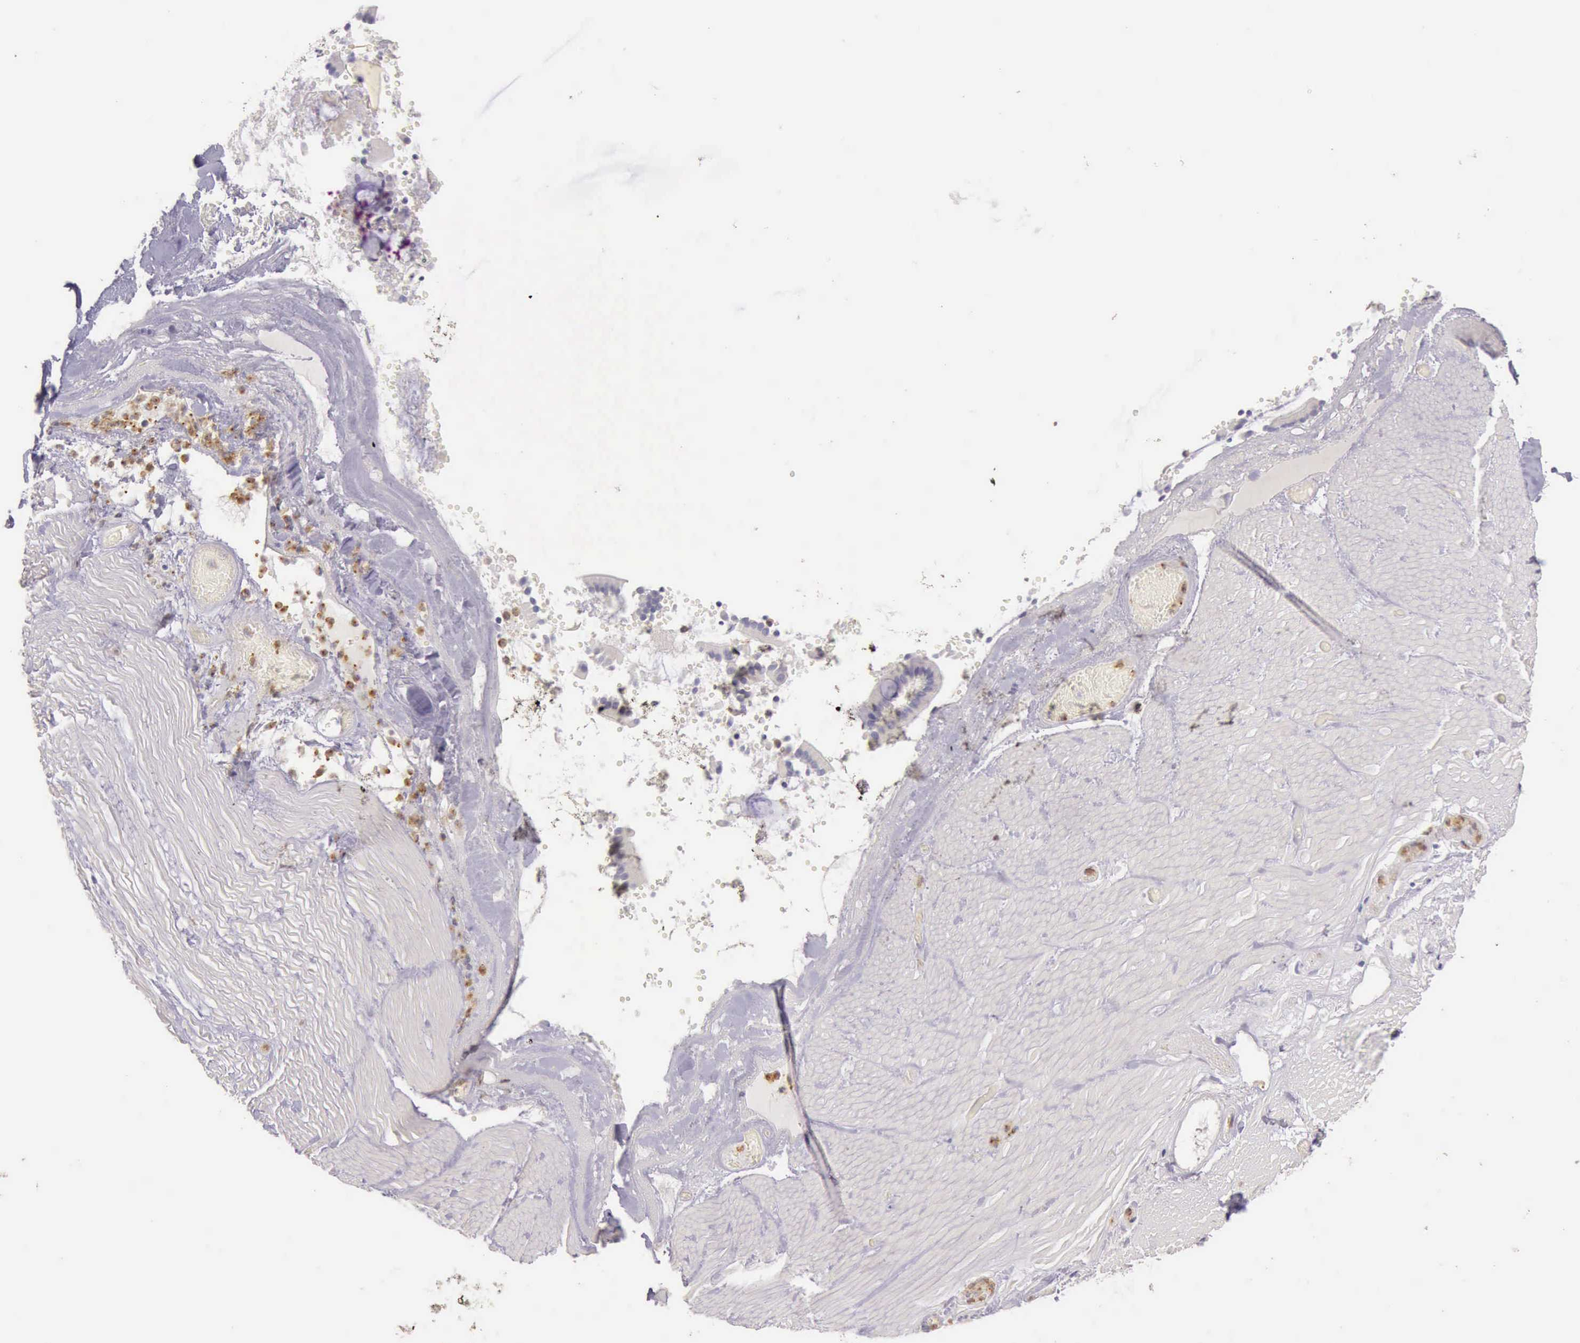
{"staining": {"intensity": "negative", "quantity": "none", "location": "none"}, "tissue": "smooth muscle", "cell_type": "Smooth muscle cells", "image_type": "normal", "snomed": [{"axis": "morphology", "description": "Normal tissue, NOS"}, {"axis": "topography", "description": "Duodenum"}], "caption": "DAB (3,3'-diaminobenzidine) immunohistochemical staining of unremarkable human smooth muscle displays no significant staining in smooth muscle cells. The staining is performed using DAB (3,3'-diaminobenzidine) brown chromogen with nuclei counter-stained in using hematoxylin.", "gene": "TCEANC", "patient": {"sex": "male", "age": 63}}